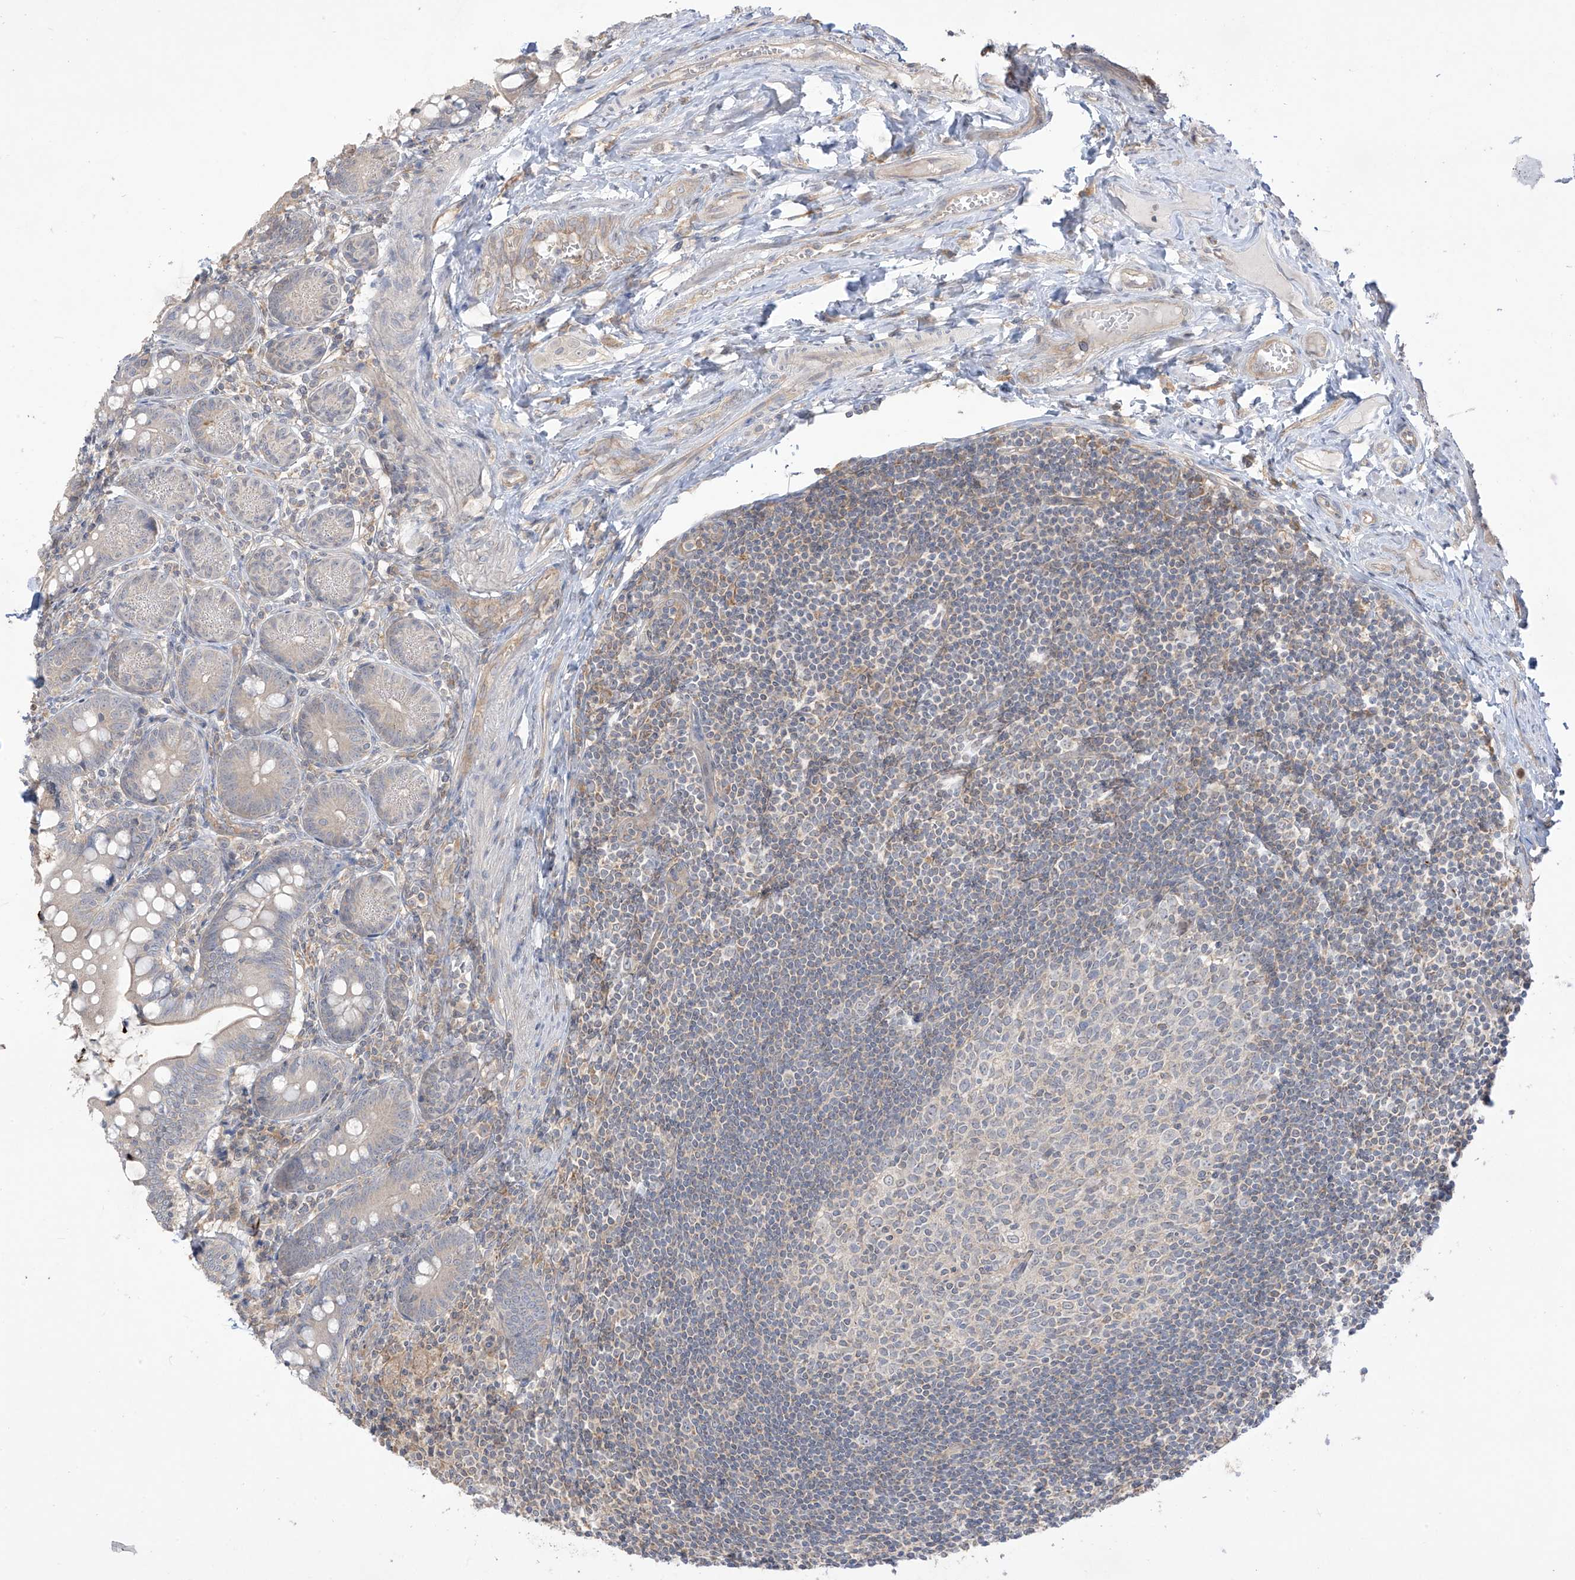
{"staining": {"intensity": "weak", "quantity": "<25%", "location": "cytoplasmic/membranous"}, "tissue": "small intestine", "cell_type": "Glandular cells", "image_type": "normal", "snomed": [{"axis": "morphology", "description": "Normal tissue, NOS"}, {"axis": "topography", "description": "Small intestine"}], "caption": "This is a micrograph of IHC staining of benign small intestine, which shows no expression in glandular cells.", "gene": "ANGEL2", "patient": {"sex": "male", "age": 7}}